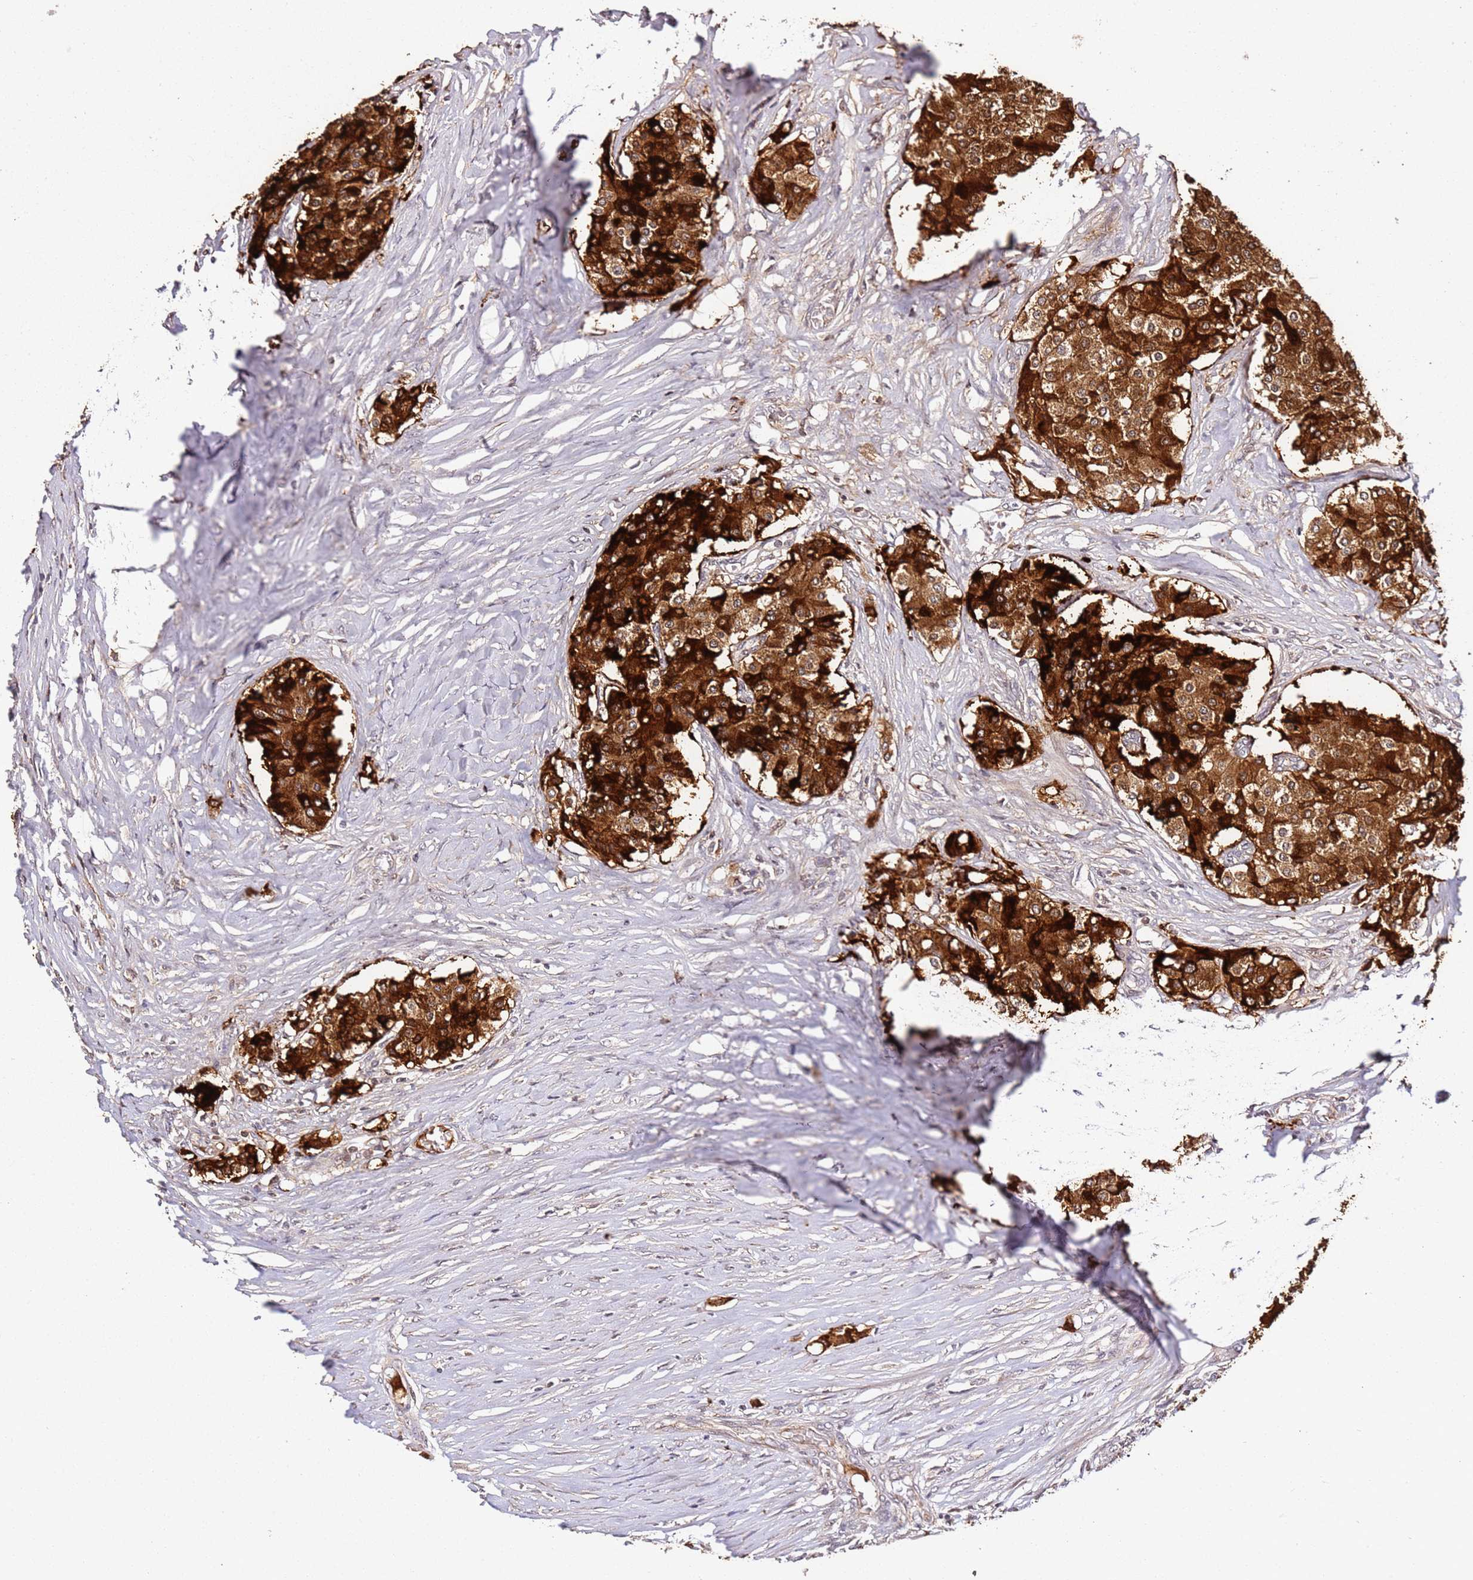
{"staining": {"intensity": "strong", "quantity": ">75%", "location": "cytoplasmic/membranous"}, "tissue": "carcinoid", "cell_type": "Tumor cells", "image_type": "cancer", "snomed": [{"axis": "morphology", "description": "Carcinoid, malignant, NOS"}, {"axis": "topography", "description": "Colon"}], "caption": "Protein staining by IHC exhibits strong cytoplasmic/membranous expression in about >75% of tumor cells in carcinoid.", "gene": "DDX27", "patient": {"sex": "female", "age": 52}}